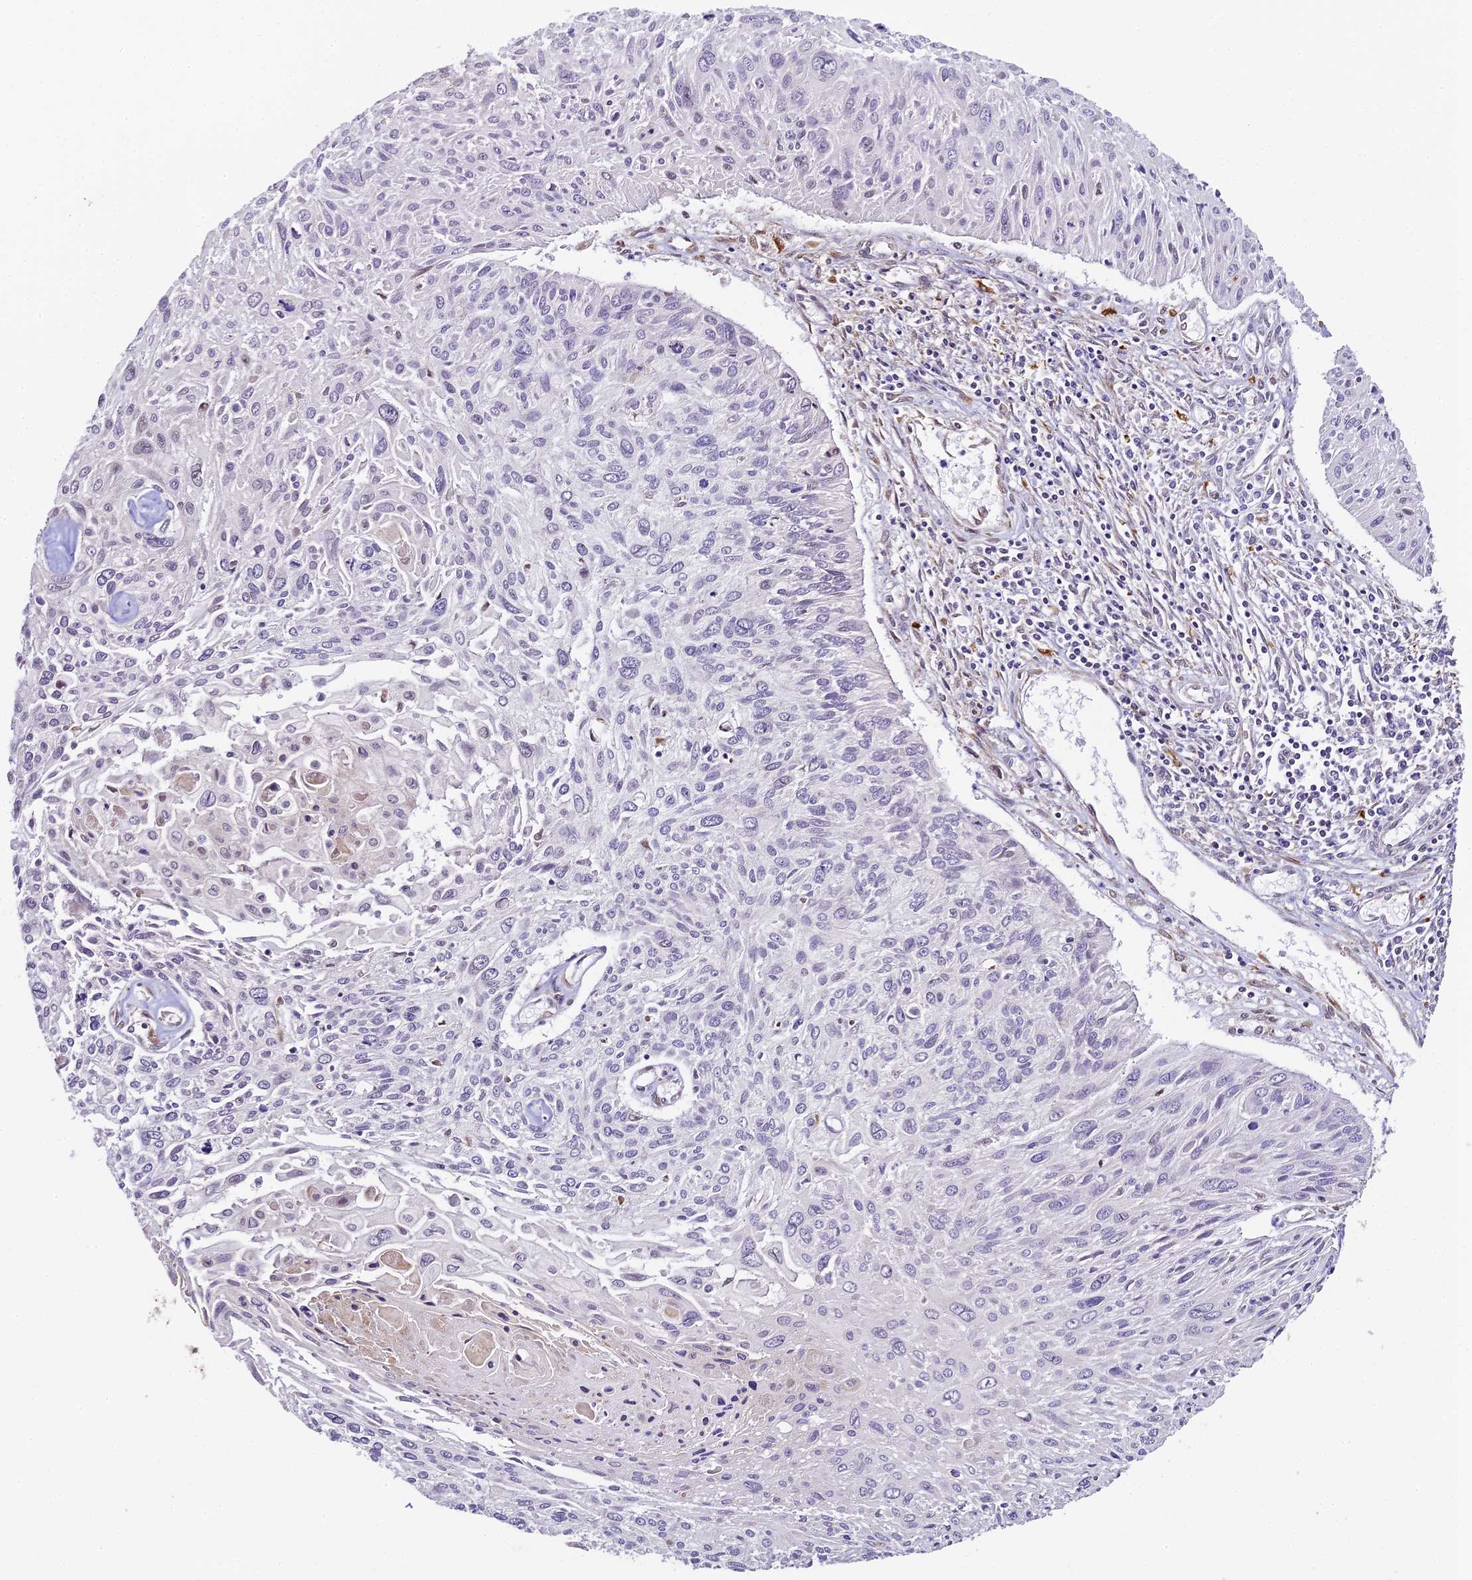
{"staining": {"intensity": "negative", "quantity": "none", "location": "none"}, "tissue": "cervical cancer", "cell_type": "Tumor cells", "image_type": "cancer", "snomed": [{"axis": "morphology", "description": "Squamous cell carcinoma, NOS"}, {"axis": "topography", "description": "Cervix"}], "caption": "There is no significant positivity in tumor cells of cervical cancer.", "gene": "TRIM22", "patient": {"sex": "female", "age": 51}}